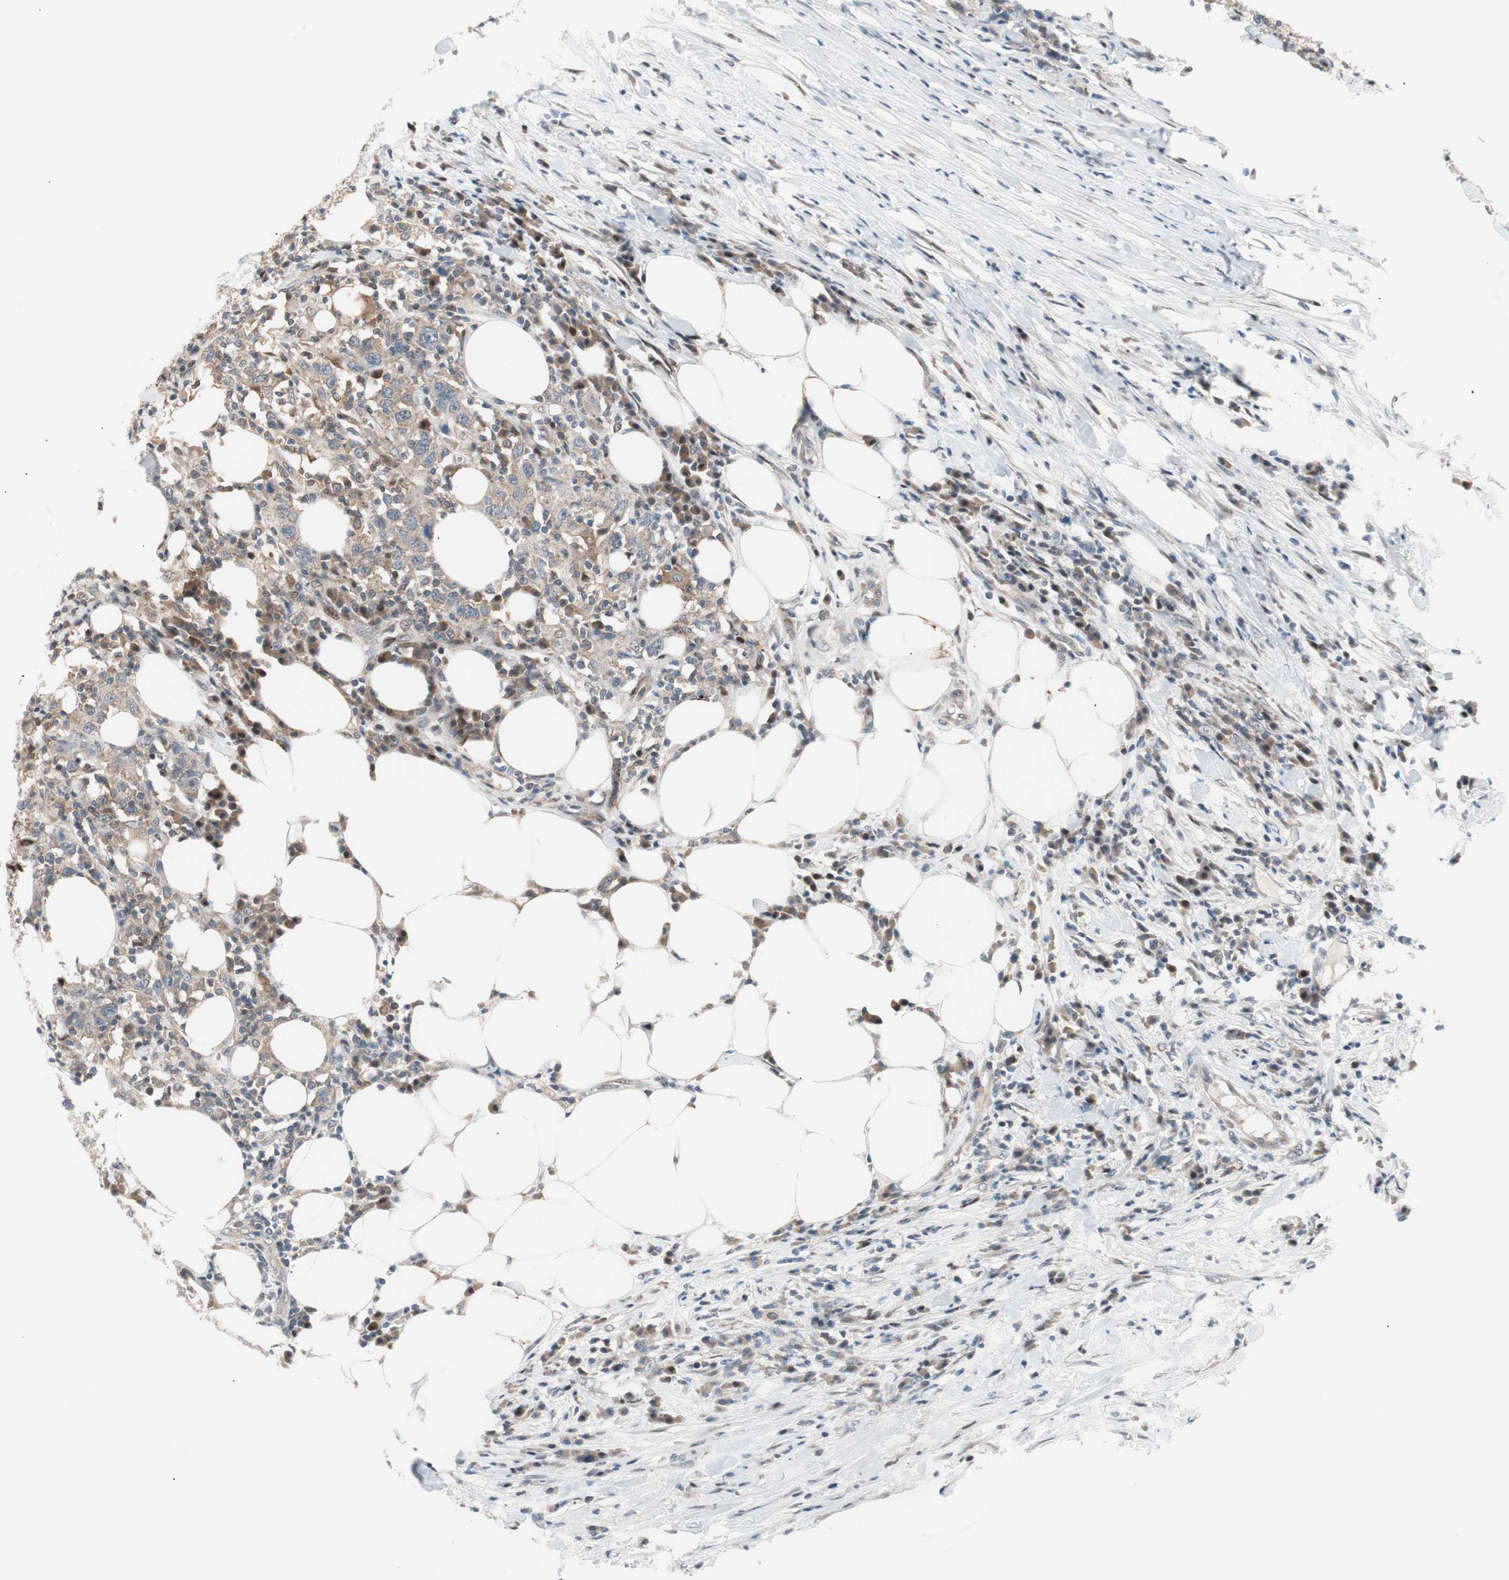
{"staining": {"intensity": "weak", "quantity": "25%-75%", "location": "cytoplasmic/membranous"}, "tissue": "urothelial cancer", "cell_type": "Tumor cells", "image_type": "cancer", "snomed": [{"axis": "morphology", "description": "Urothelial carcinoma, High grade"}, {"axis": "topography", "description": "Urinary bladder"}], "caption": "A low amount of weak cytoplasmic/membranous staining is present in about 25%-75% of tumor cells in urothelial cancer tissue.", "gene": "POLH", "patient": {"sex": "male", "age": 61}}